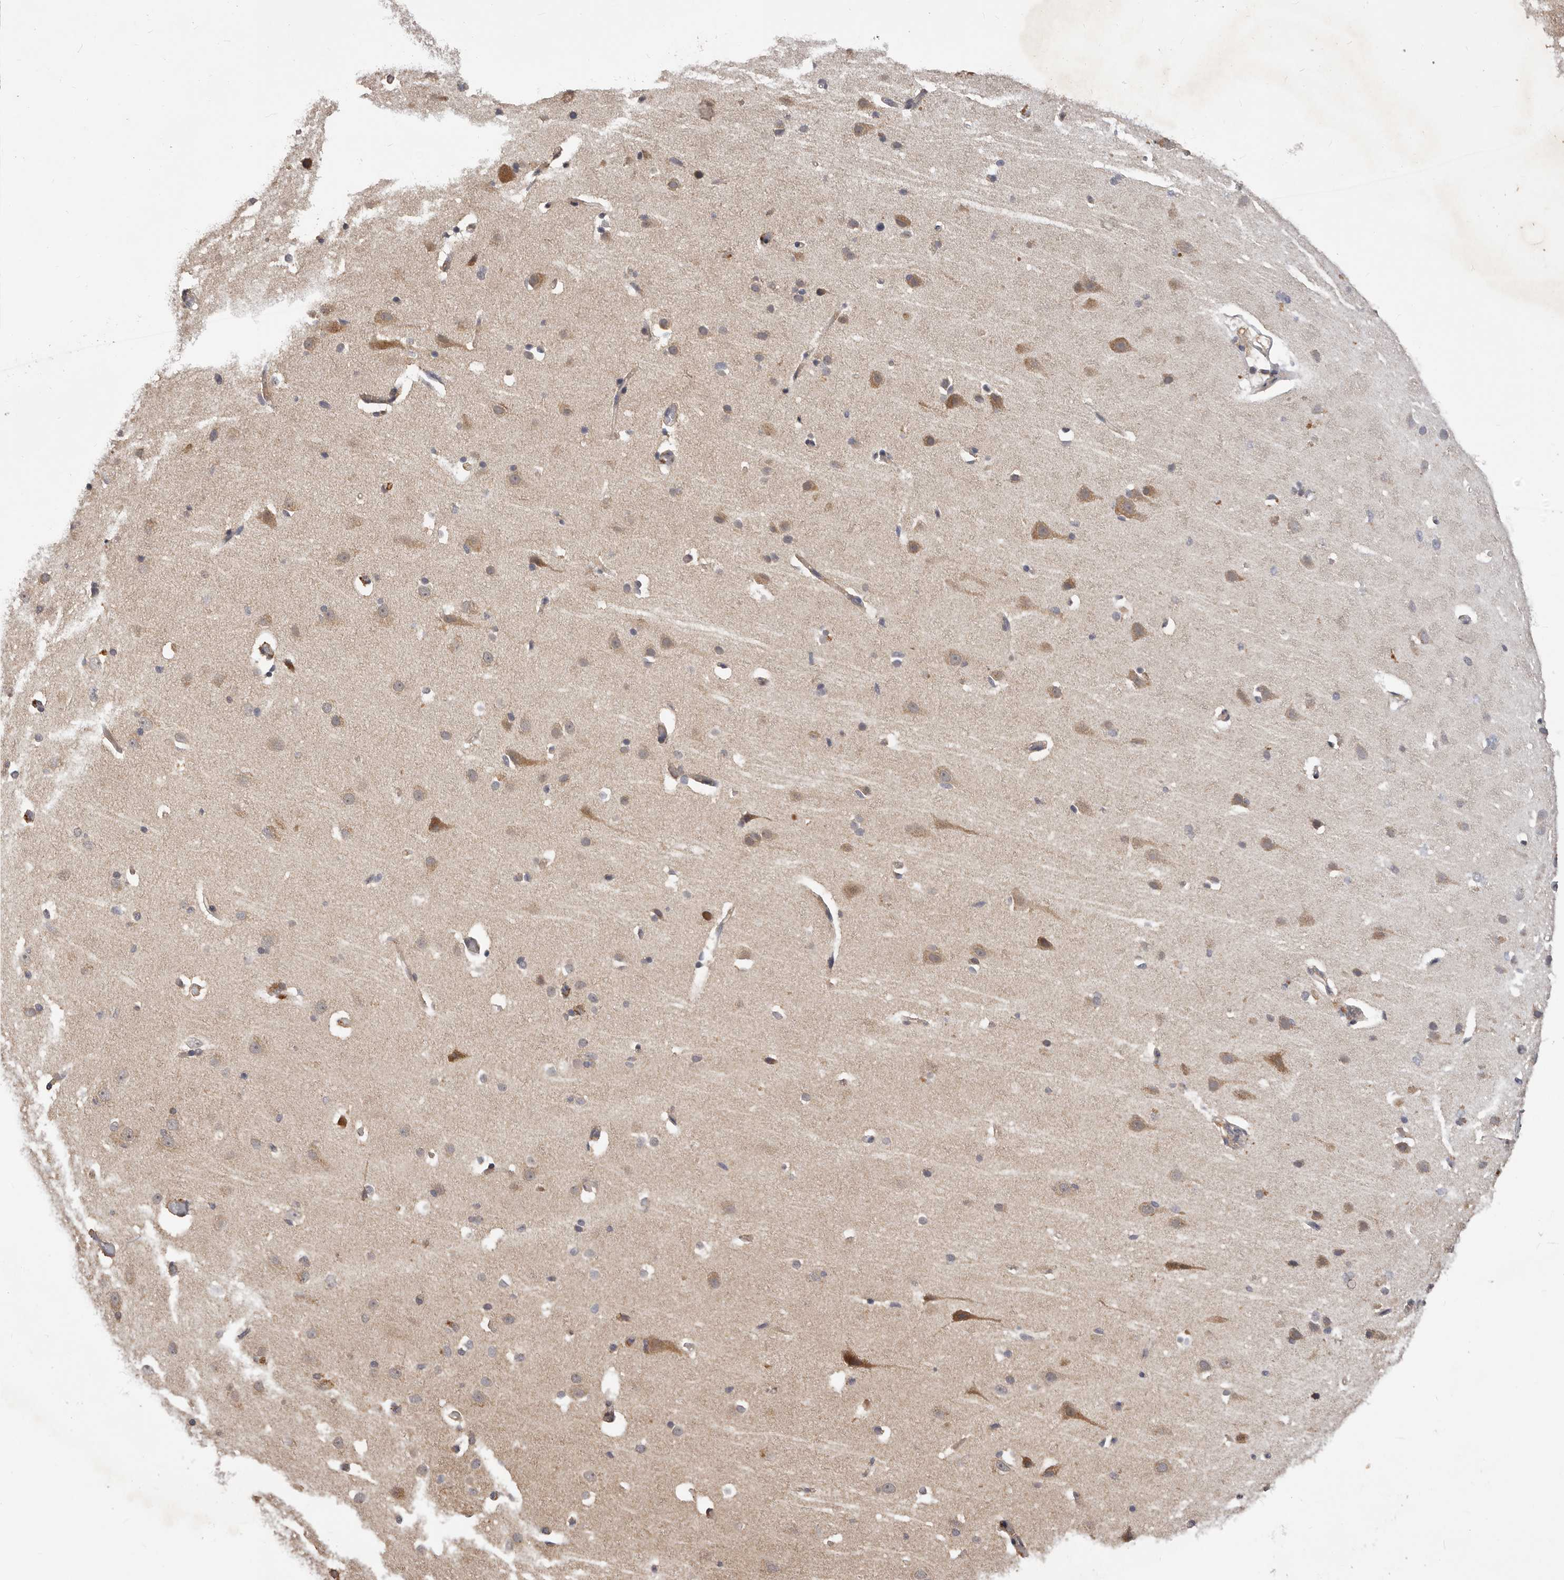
{"staining": {"intensity": "weak", "quantity": "<25%", "location": "cytoplasmic/membranous"}, "tissue": "cerebral cortex", "cell_type": "Endothelial cells", "image_type": "normal", "snomed": [{"axis": "morphology", "description": "Normal tissue, NOS"}, {"axis": "topography", "description": "Cerebral cortex"}], "caption": "Unremarkable cerebral cortex was stained to show a protein in brown. There is no significant staining in endothelial cells.", "gene": "RNF187", "patient": {"sex": "male", "age": 34}}